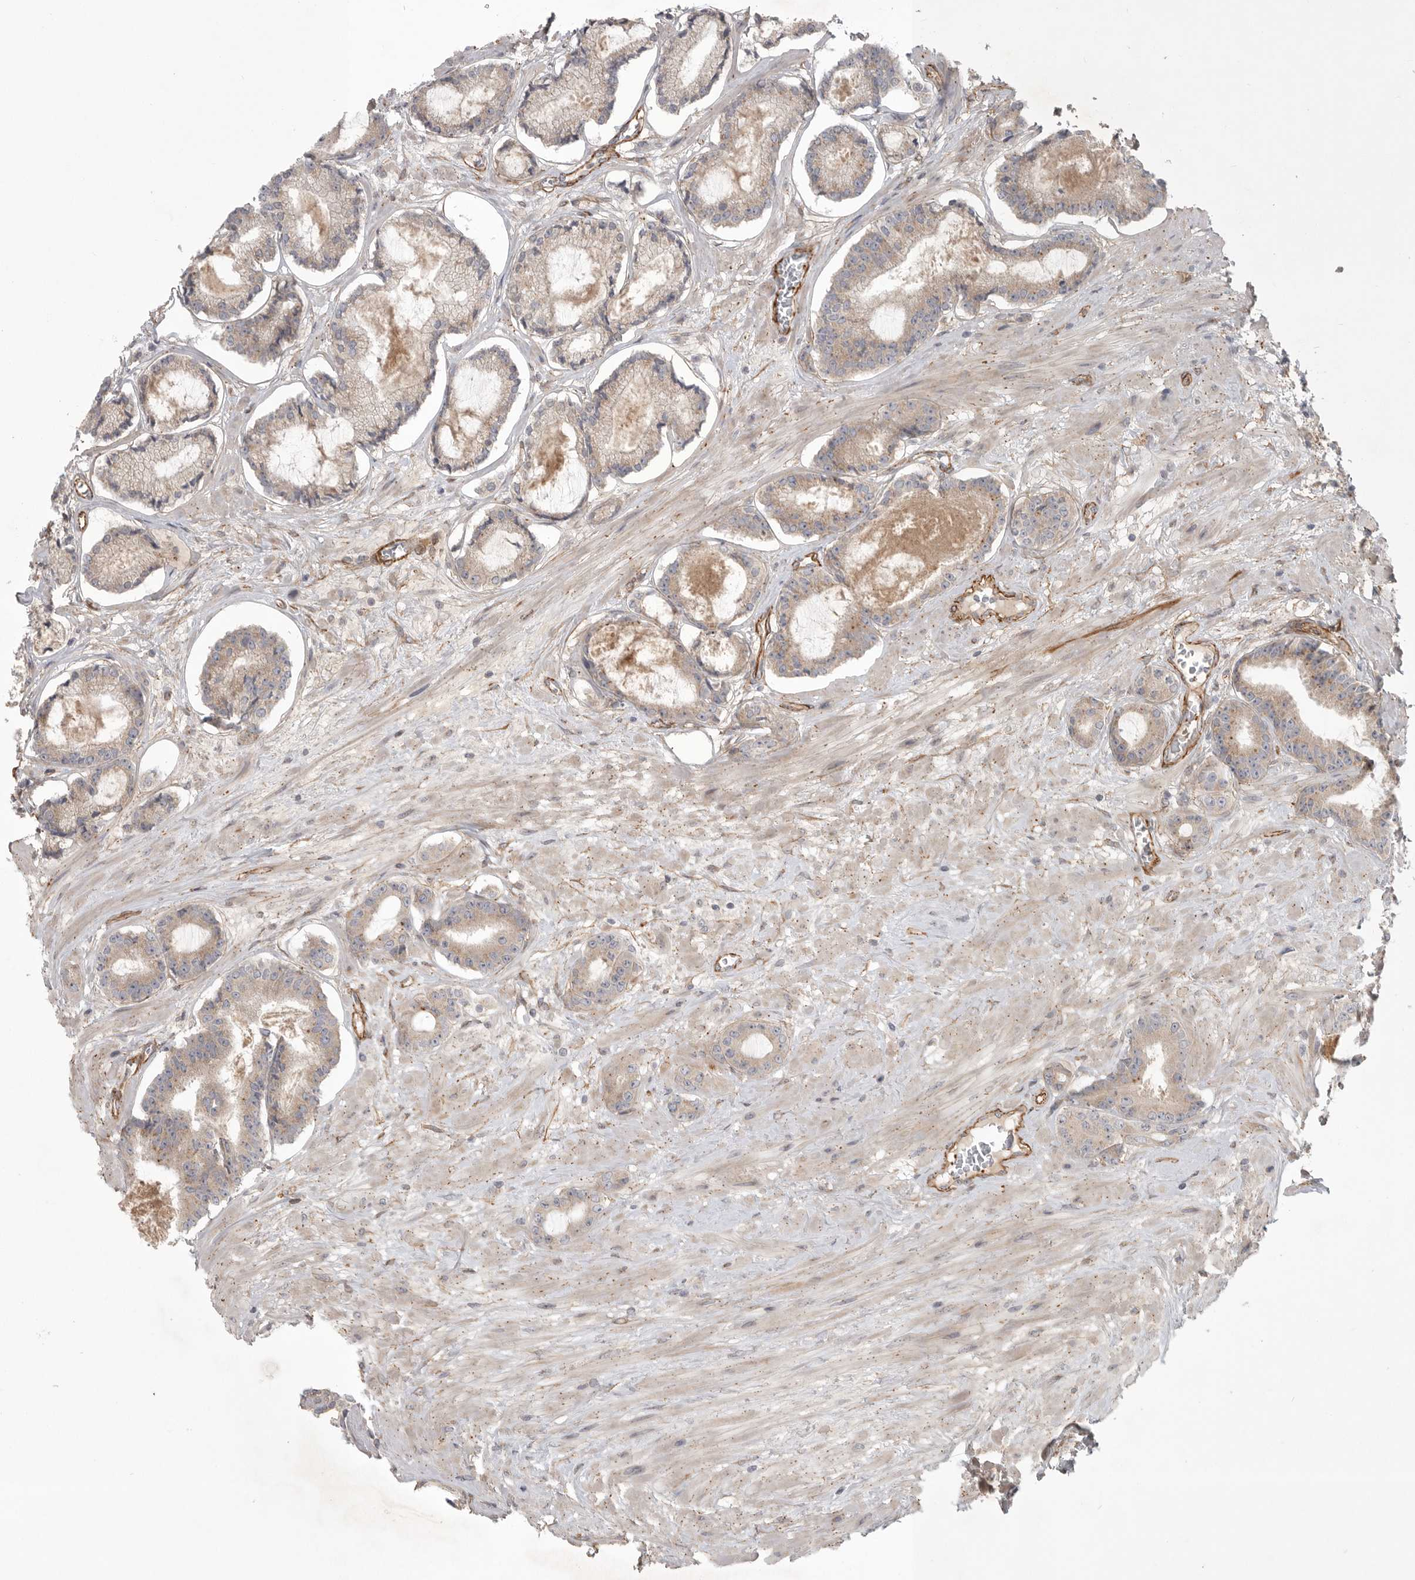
{"staining": {"intensity": "weak", "quantity": ">75%", "location": "cytoplasmic/membranous"}, "tissue": "prostate cancer", "cell_type": "Tumor cells", "image_type": "cancer", "snomed": [{"axis": "morphology", "description": "Adenocarcinoma, Low grade"}, {"axis": "topography", "description": "Prostate"}], "caption": "IHC of human adenocarcinoma (low-grade) (prostate) demonstrates low levels of weak cytoplasmic/membranous positivity in approximately >75% of tumor cells.", "gene": "LONRF1", "patient": {"sex": "male", "age": 60}}